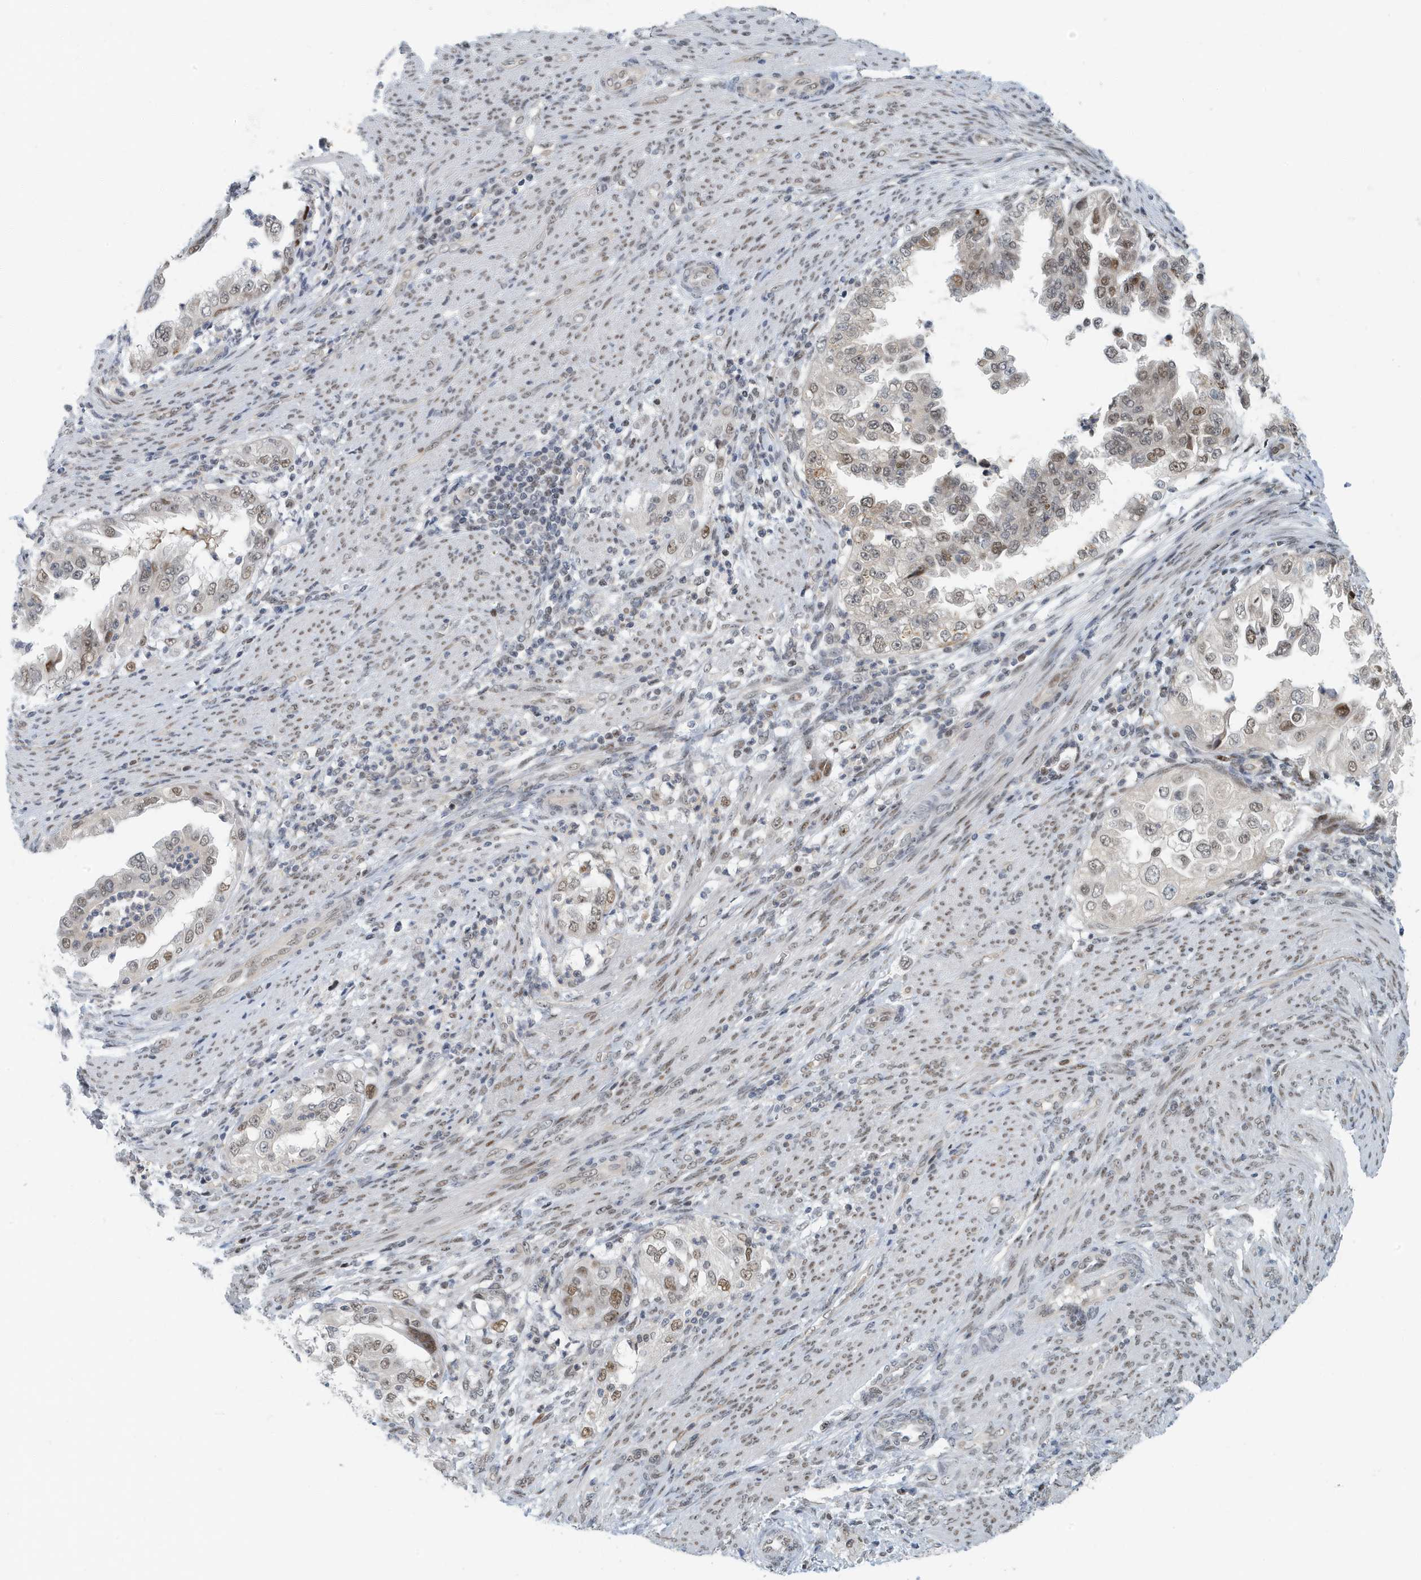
{"staining": {"intensity": "moderate", "quantity": "25%-75%", "location": "nuclear"}, "tissue": "endometrial cancer", "cell_type": "Tumor cells", "image_type": "cancer", "snomed": [{"axis": "morphology", "description": "Adenocarcinoma, NOS"}, {"axis": "topography", "description": "Endometrium"}], "caption": "Immunohistochemistry staining of adenocarcinoma (endometrial), which shows medium levels of moderate nuclear staining in approximately 25%-75% of tumor cells indicating moderate nuclear protein positivity. The staining was performed using DAB (3,3'-diaminobenzidine) (brown) for protein detection and nuclei were counterstained in hematoxylin (blue).", "gene": "KIF15", "patient": {"sex": "female", "age": 85}}